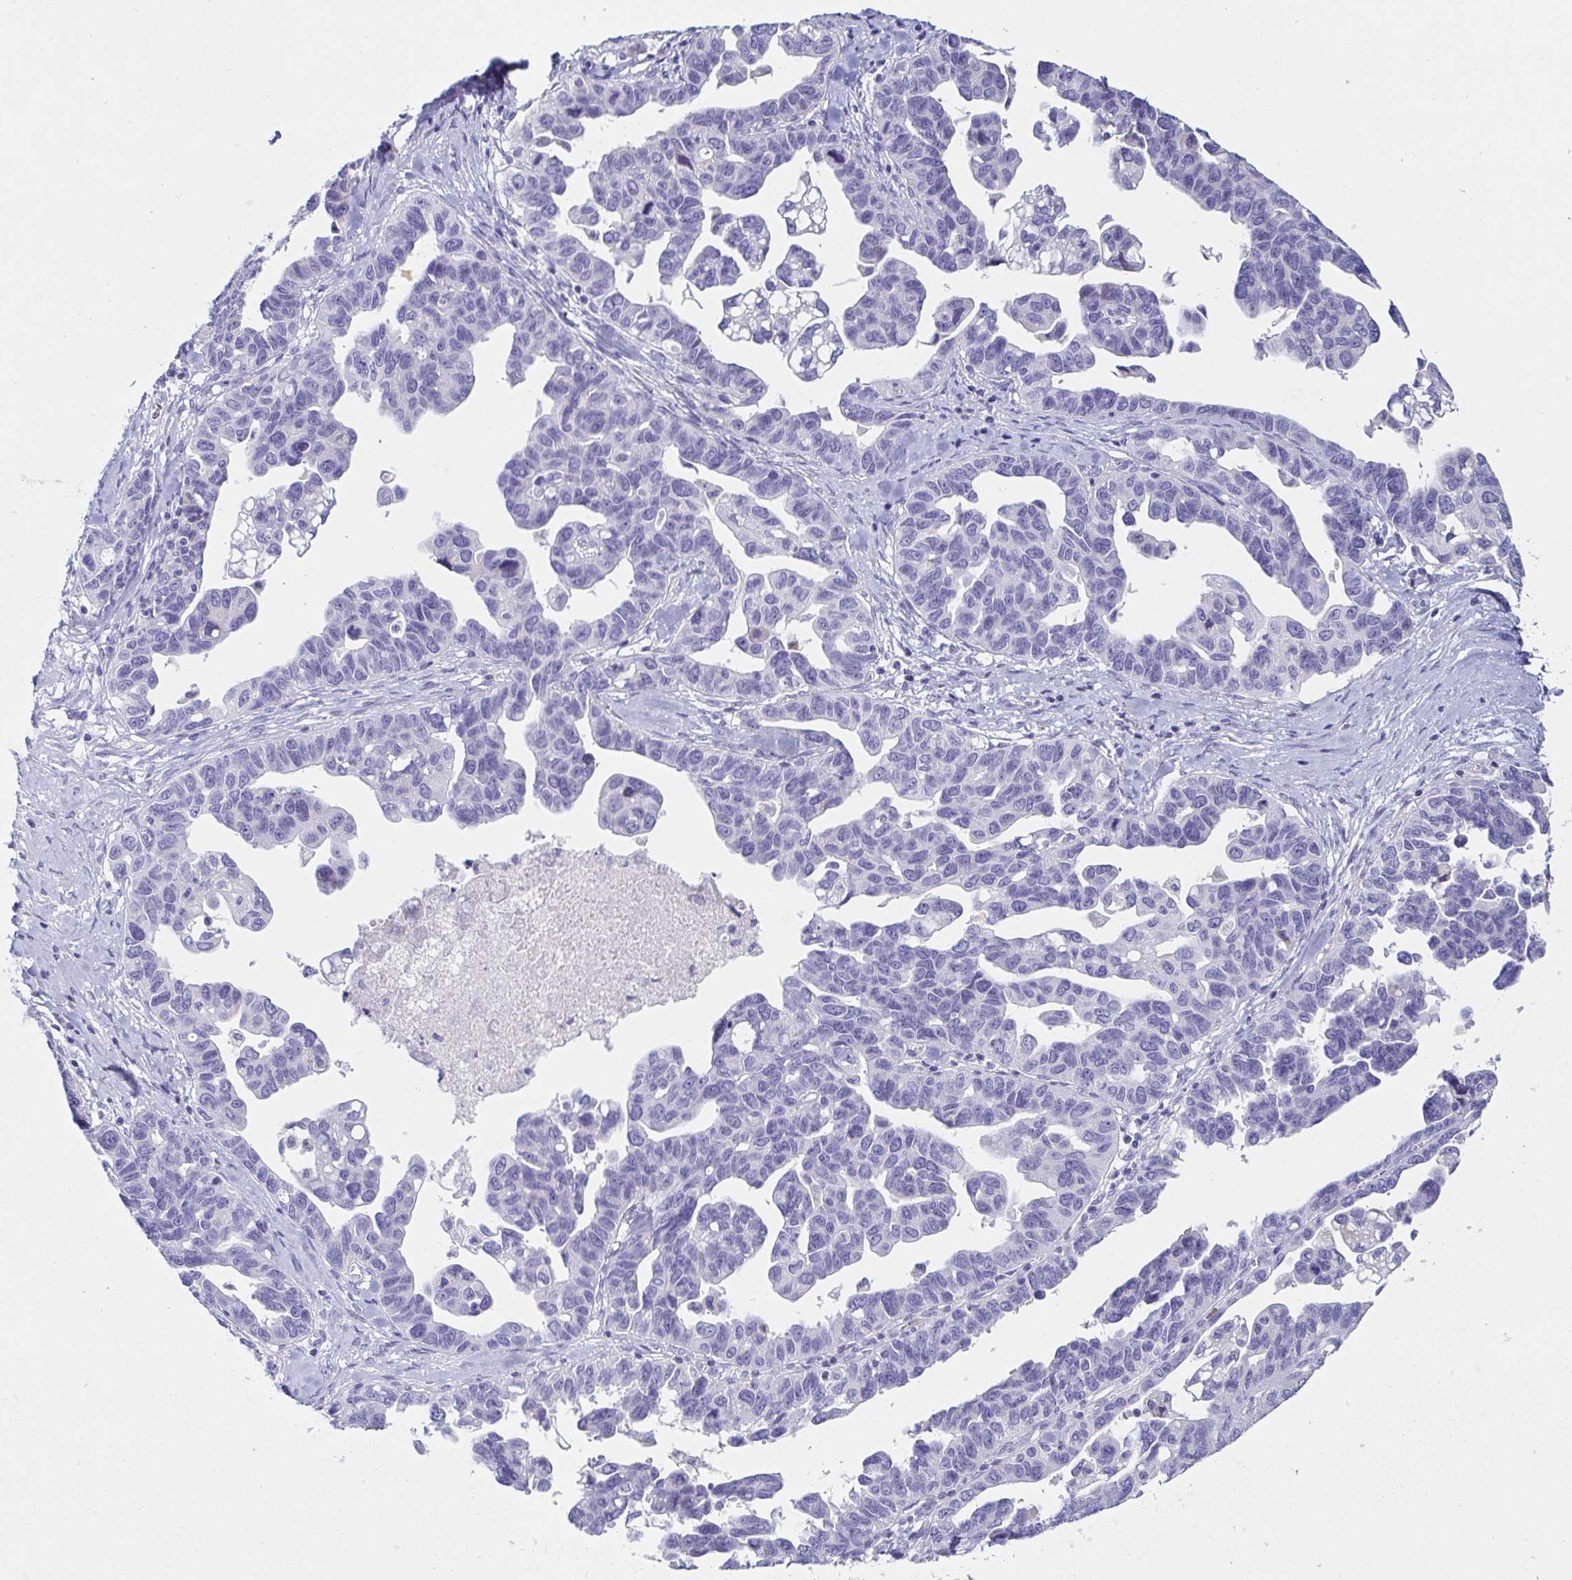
{"staining": {"intensity": "negative", "quantity": "none", "location": "none"}, "tissue": "ovarian cancer", "cell_type": "Tumor cells", "image_type": "cancer", "snomed": [{"axis": "morphology", "description": "Cystadenocarcinoma, serous, NOS"}, {"axis": "topography", "description": "Ovary"}], "caption": "High magnification brightfield microscopy of ovarian serous cystadenocarcinoma stained with DAB (3,3'-diaminobenzidine) (brown) and counterstained with hematoxylin (blue): tumor cells show no significant expression. (DAB IHC with hematoxylin counter stain).", "gene": "C4orf17", "patient": {"sex": "female", "age": 69}}